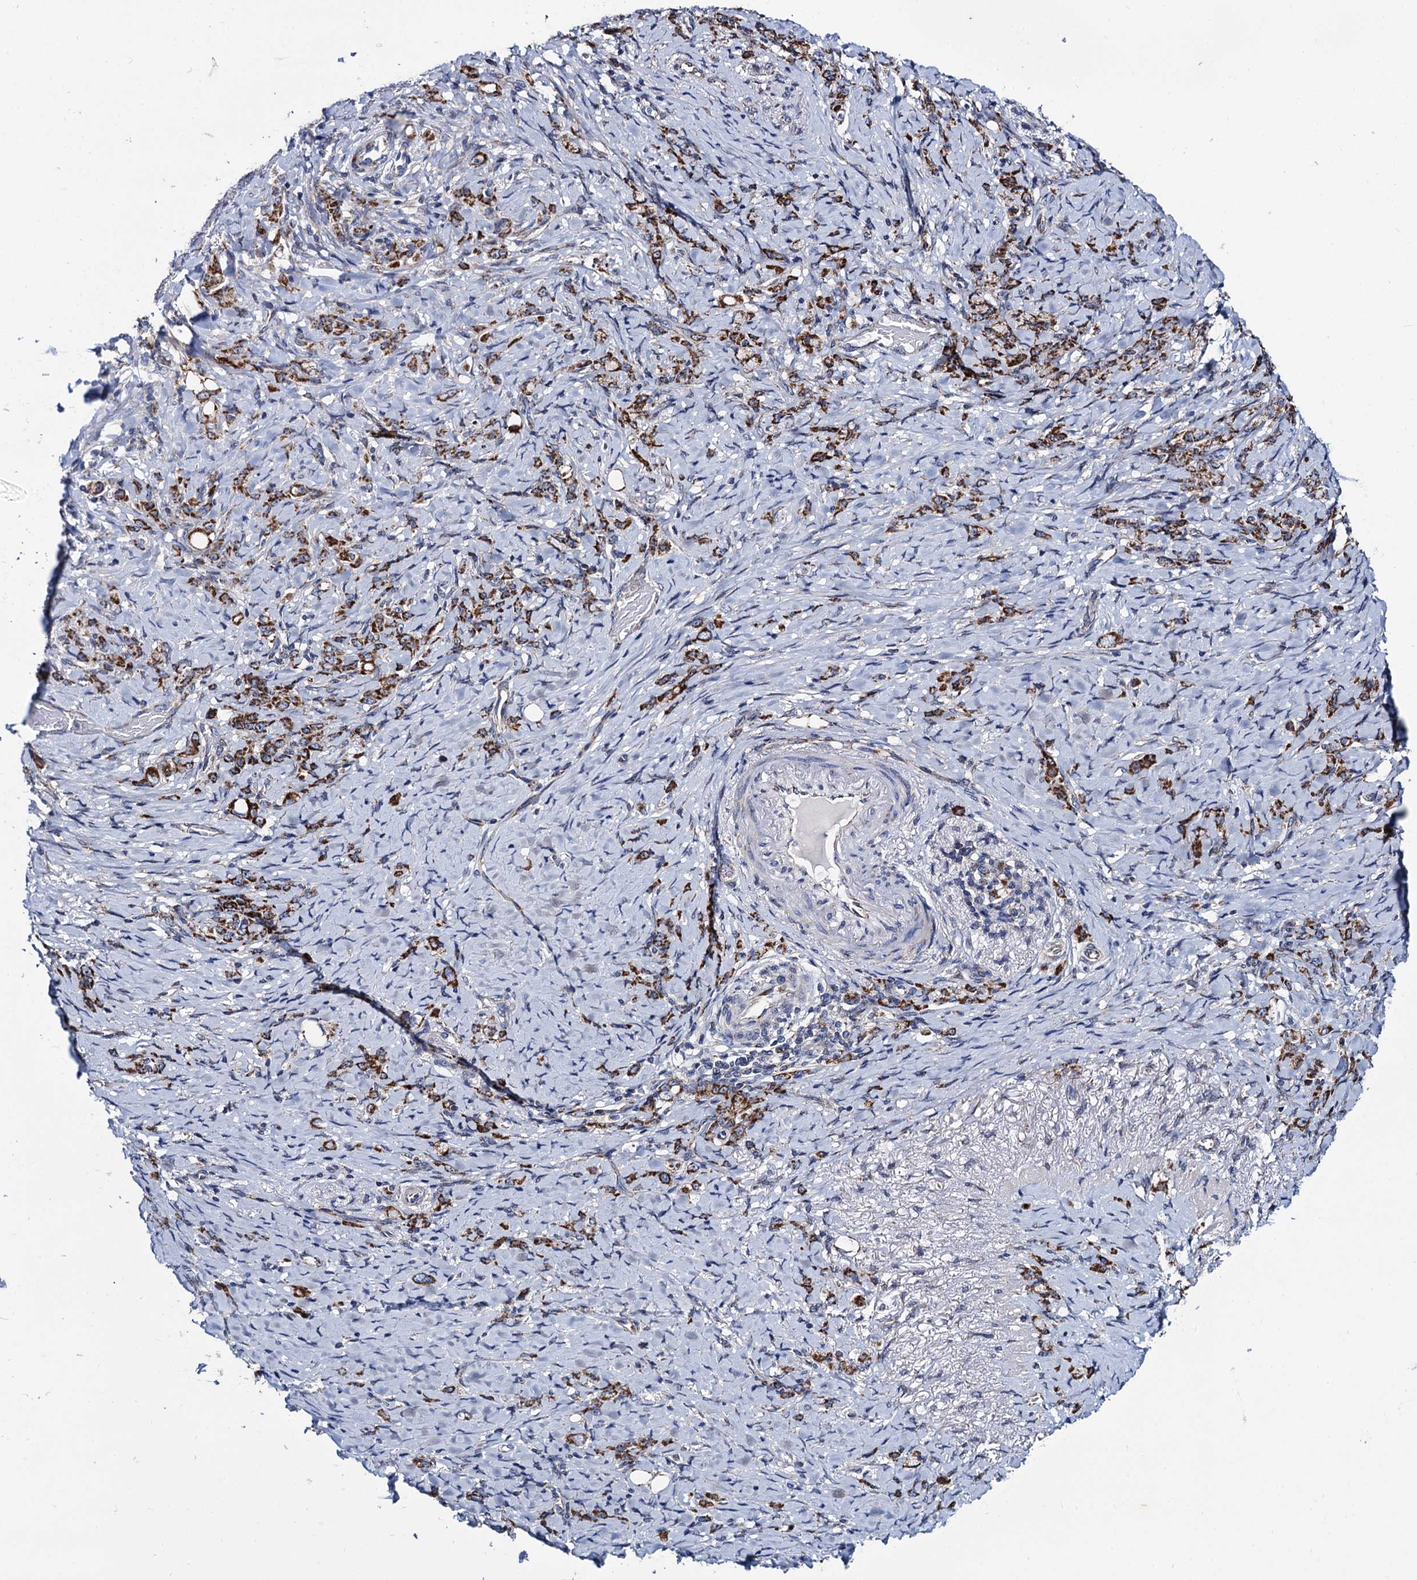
{"staining": {"intensity": "strong", "quantity": ">75%", "location": "cytoplasmic/membranous"}, "tissue": "stomach cancer", "cell_type": "Tumor cells", "image_type": "cancer", "snomed": [{"axis": "morphology", "description": "Adenocarcinoma, NOS"}, {"axis": "topography", "description": "Stomach"}], "caption": "The photomicrograph shows immunohistochemical staining of stomach cancer (adenocarcinoma). There is strong cytoplasmic/membranous staining is present in about >75% of tumor cells. (brown staining indicates protein expression, while blue staining denotes nuclei).", "gene": "PTCD3", "patient": {"sex": "female", "age": 79}}